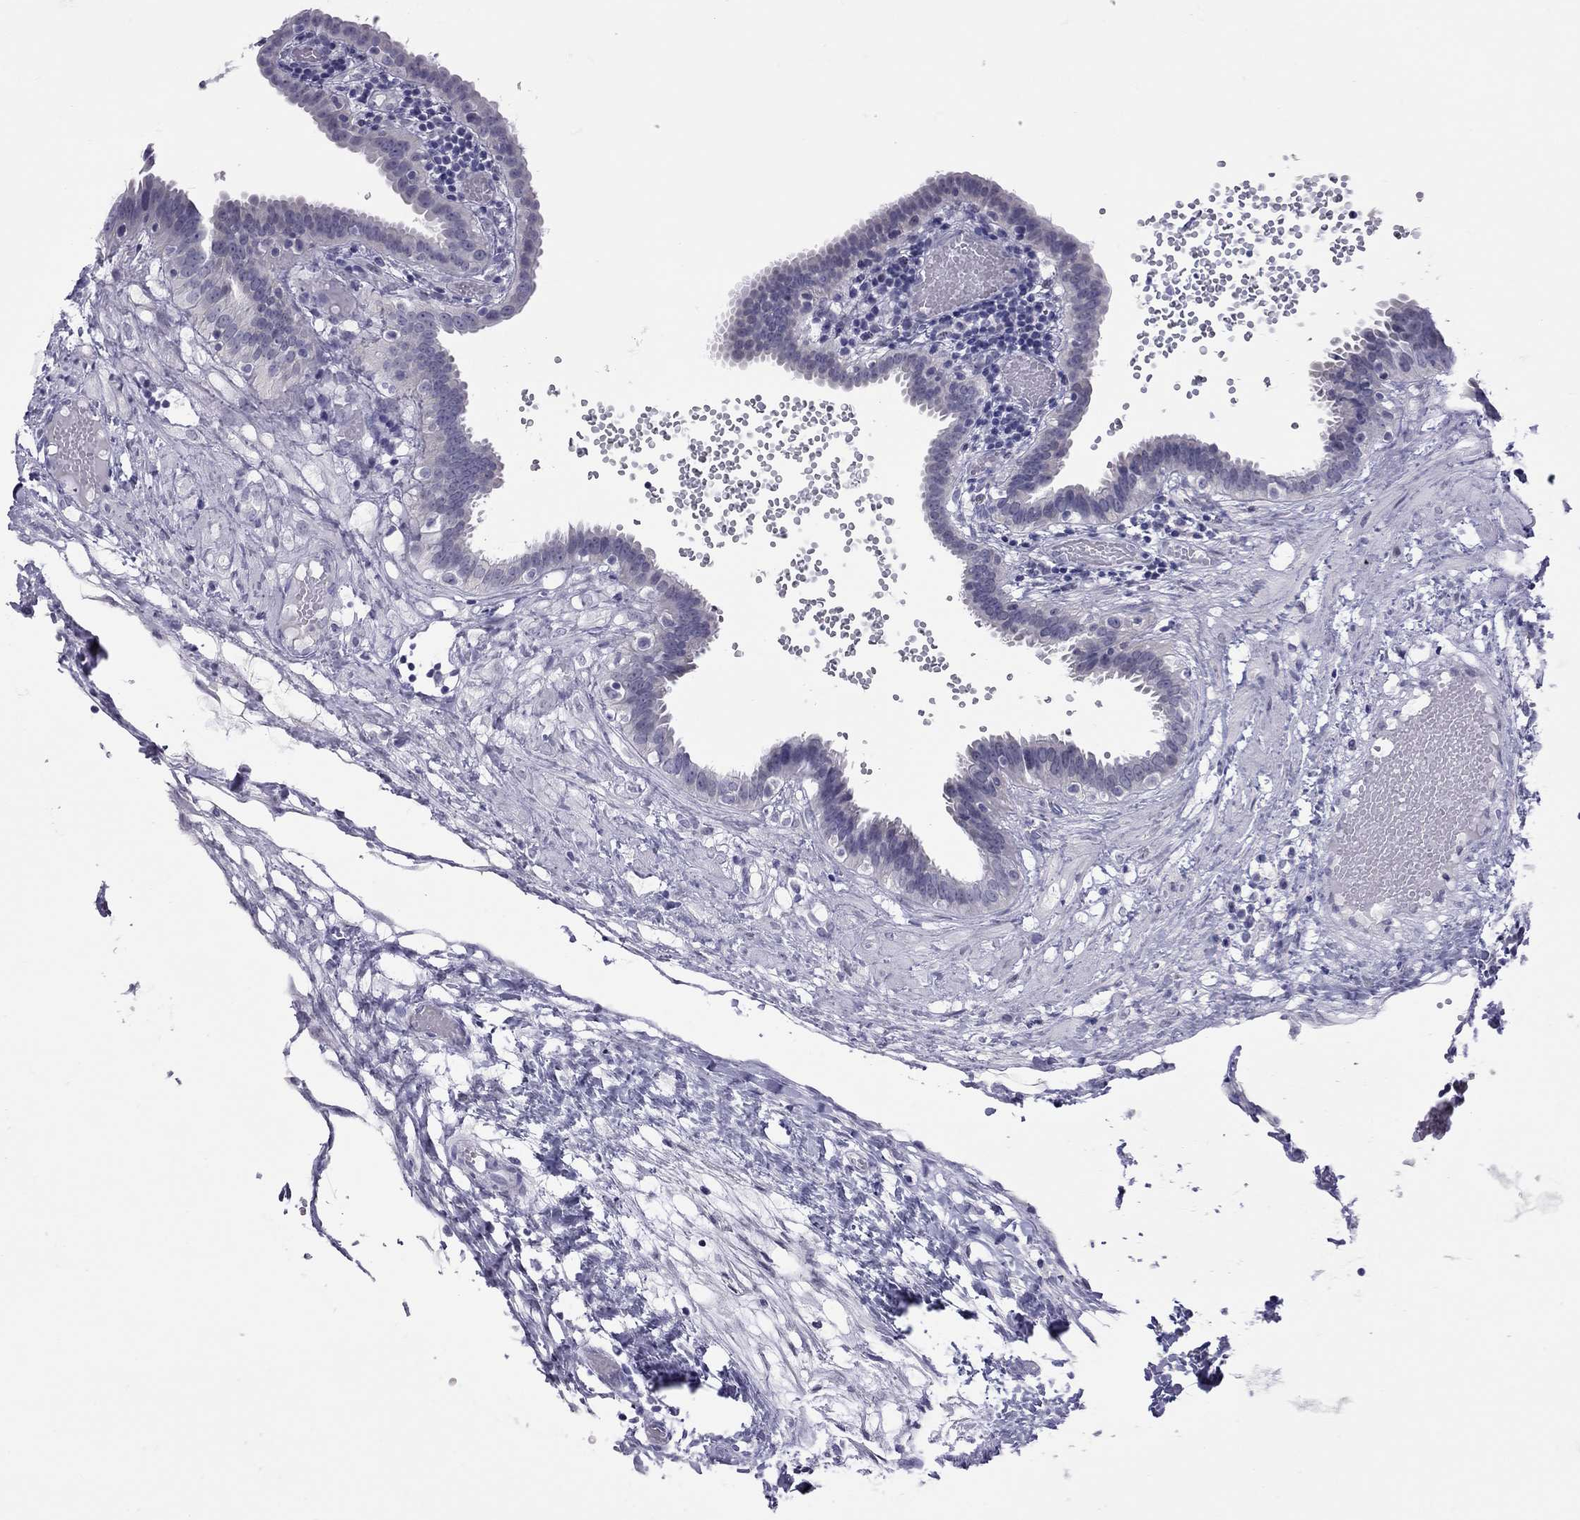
{"staining": {"intensity": "negative", "quantity": "none", "location": "none"}, "tissue": "fallopian tube", "cell_type": "Glandular cells", "image_type": "normal", "snomed": [{"axis": "morphology", "description": "Normal tissue, NOS"}, {"axis": "topography", "description": "Fallopian tube"}], "caption": "Photomicrograph shows no significant protein expression in glandular cells of benign fallopian tube. (DAB (3,3'-diaminobenzidine) immunohistochemistry (IHC) with hematoxylin counter stain).", "gene": "CHRNB3", "patient": {"sex": "female", "age": 37}}